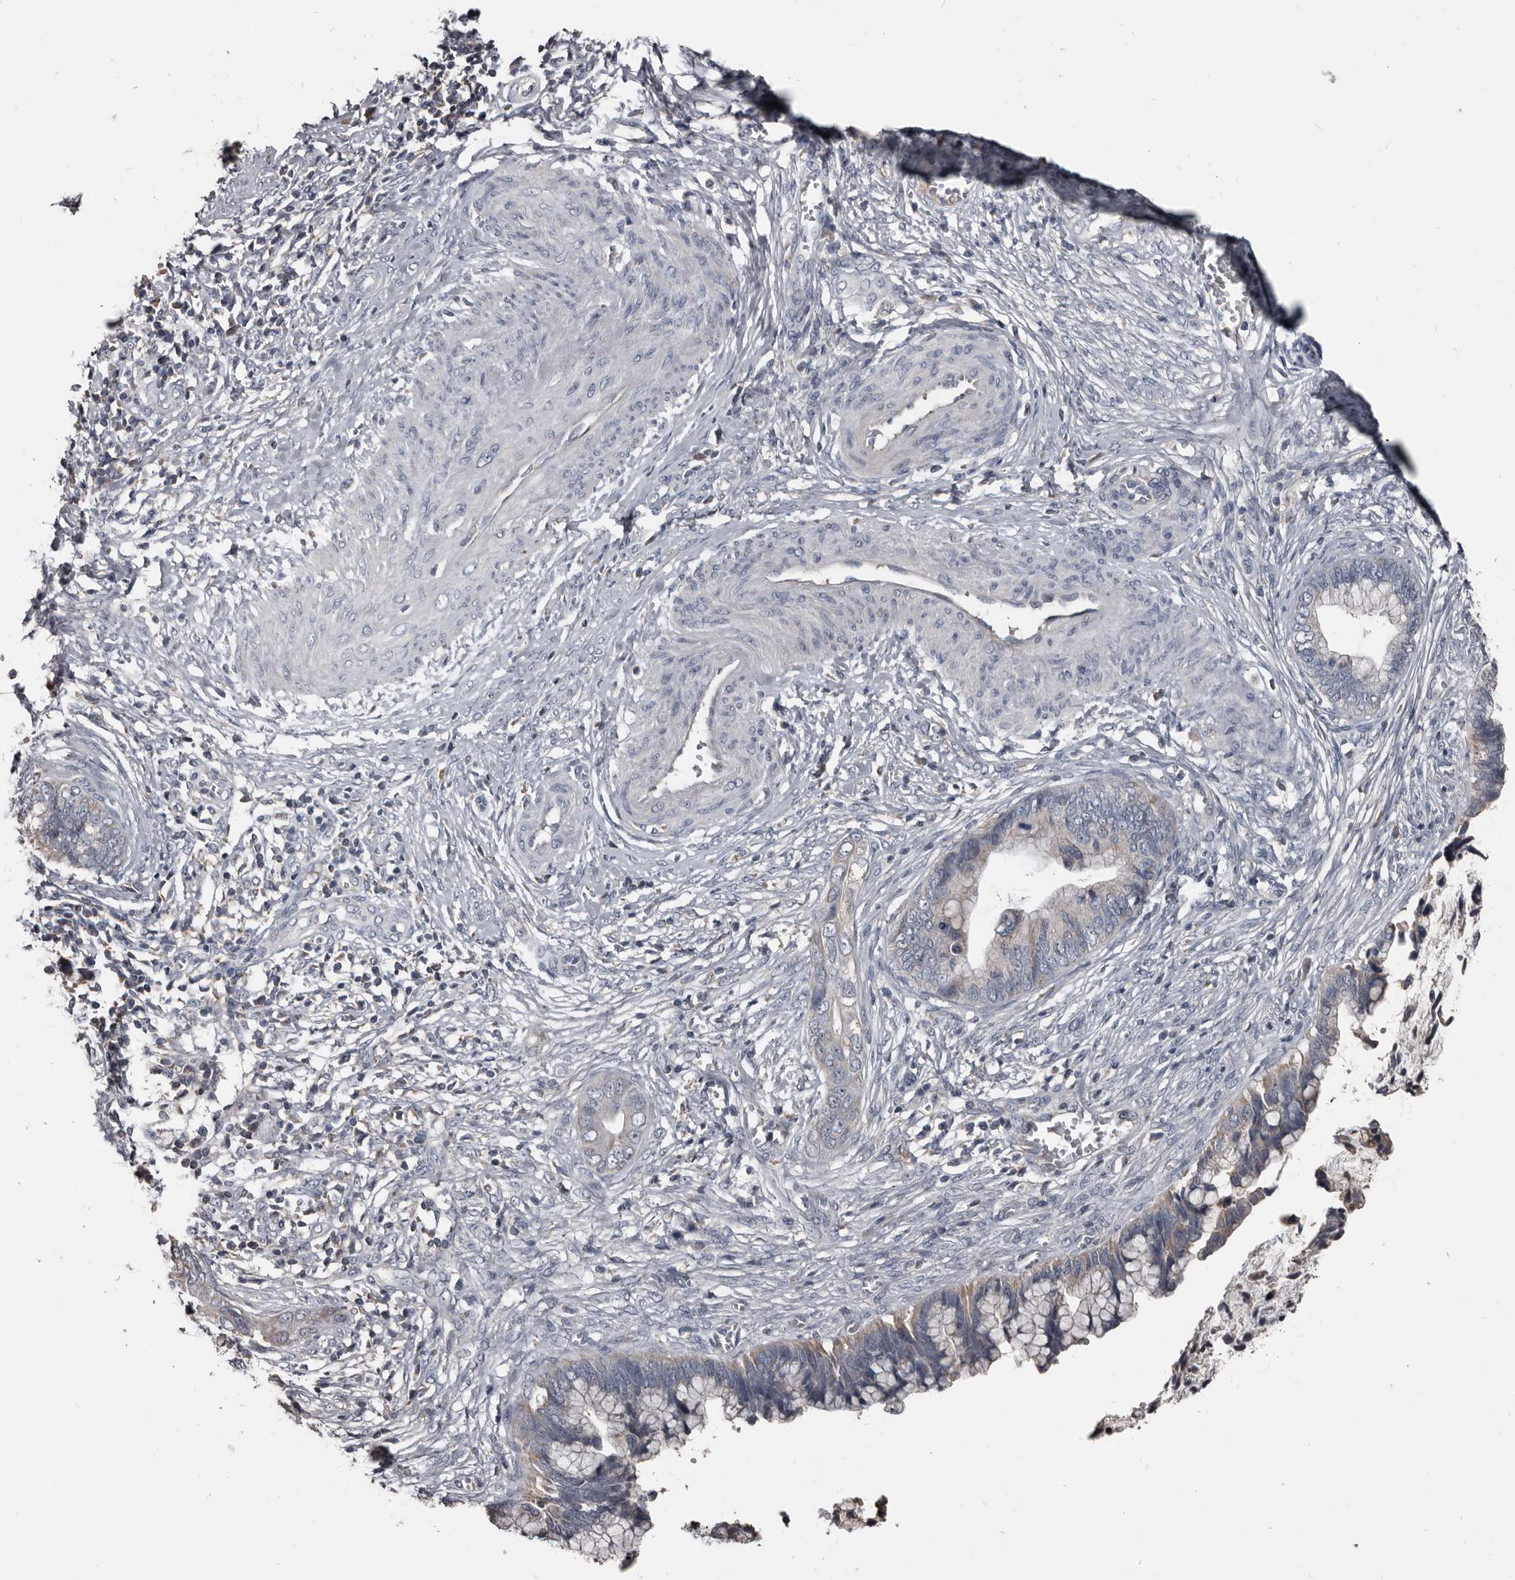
{"staining": {"intensity": "weak", "quantity": "<25%", "location": "cytoplasmic/membranous"}, "tissue": "cervical cancer", "cell_type": "Tumor cells", "image_type": "cancer", "snomed": [{"axis": "morphology", "description": "Adenocarcinoma, NOS"}, {"axis": "topography", "description": "Cervix"}], "caption": "Cervical cancer was stained to show a protein in brown. There is no significant staining in tumor cells.", "gene": "GREB1", "patient": {"sex": "female", "age": 44}}